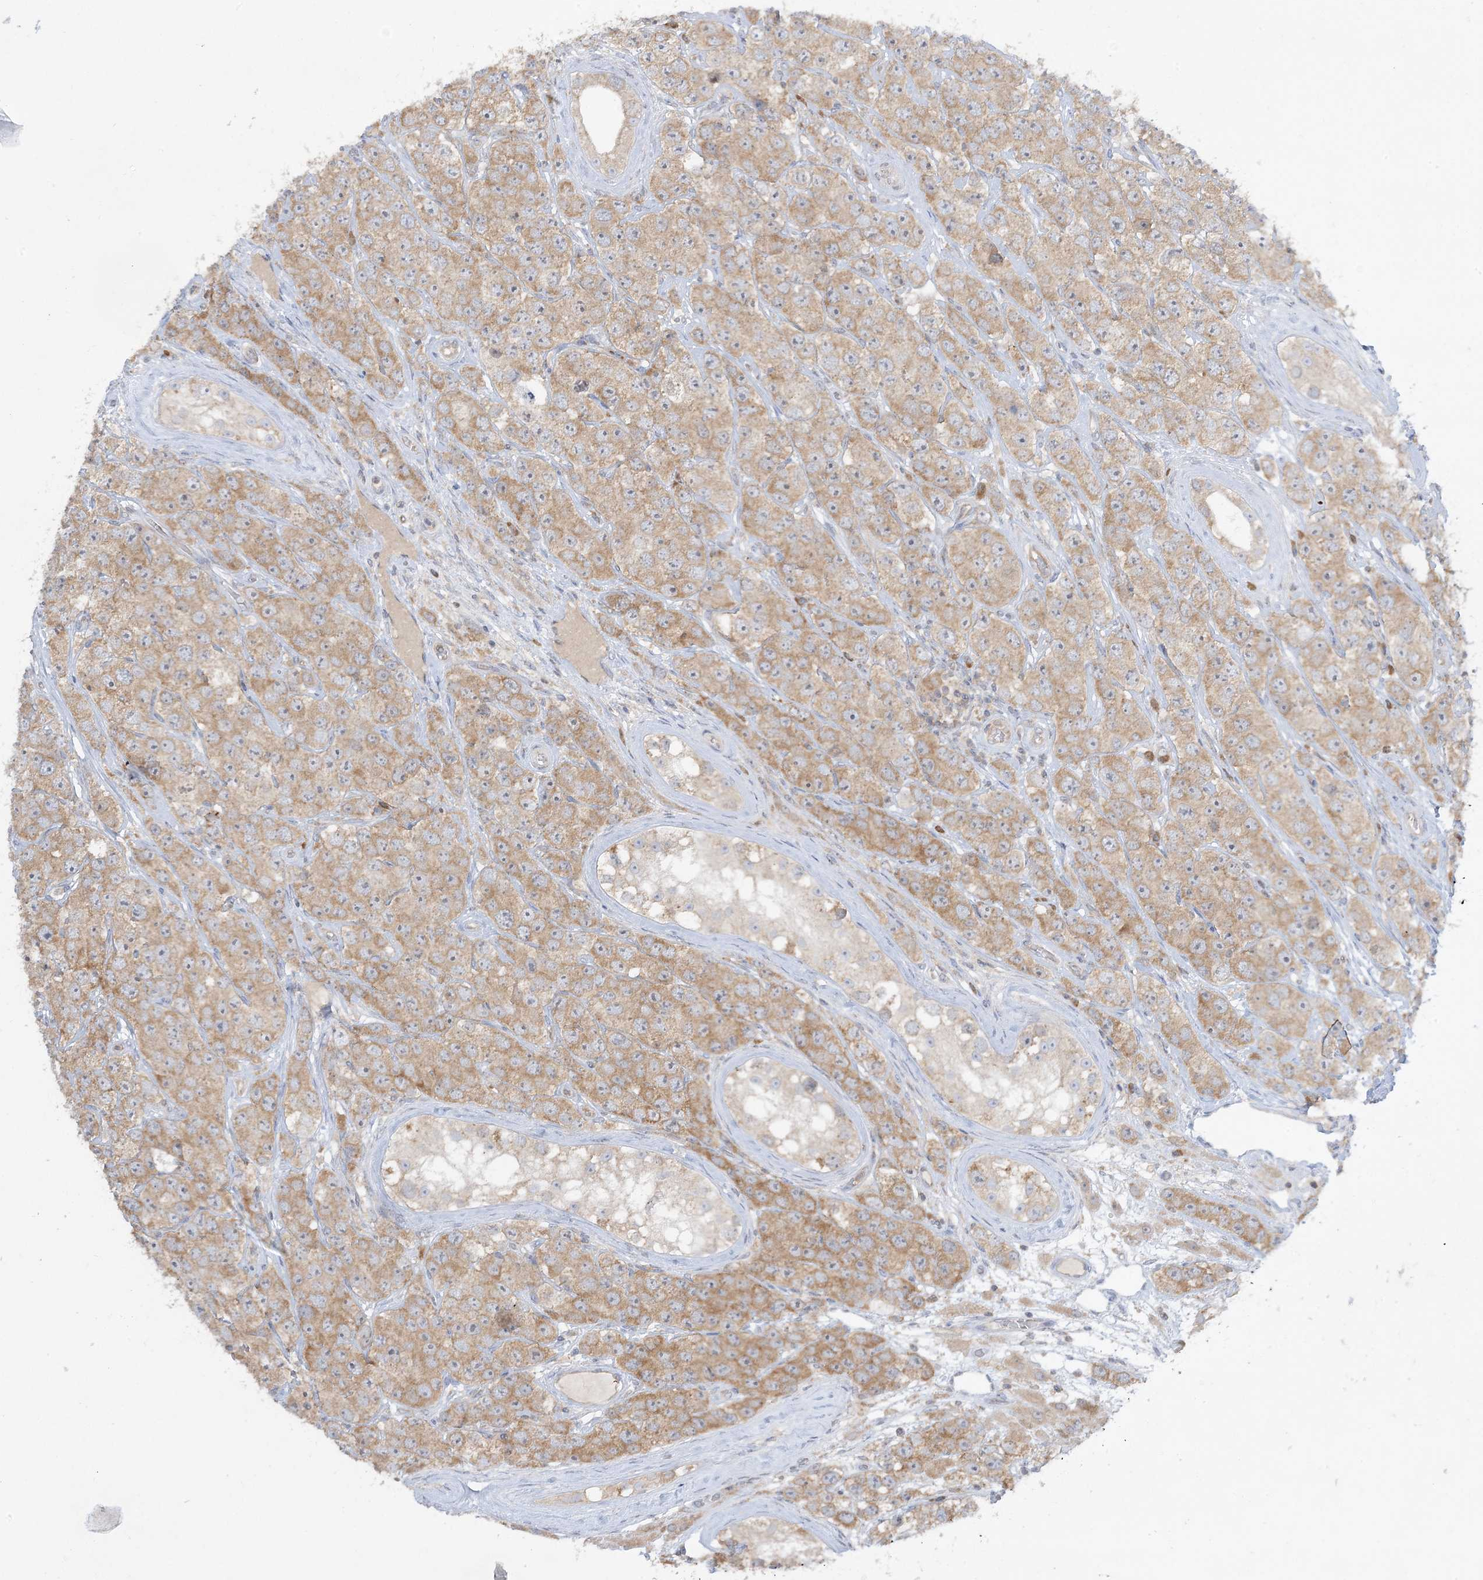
{"staining": {"intensity": "moderate", "quantity": ">75%", "location": "cytoplasmic/membranous"}, "tissue": "testis cancer", "cell_type": "Tumor cells", "image_type": "cancer", "snomed": [{"axis": "morphology", "description": "Seminoma, NOS"}, {"axis": "topography", "description": "Testis"}], "caption": "IHC image of neoplastic tissue: seminoma (testis) stained using immunohistochemistry (IHC) displays medium levels of moderate protein expression localized specifically in the cytoplasmic/membranous of tumor cells, appearing as a cytoplasmic/membranous brown color.", "gene": "RPP40", "patient": {"sex": "male", "age": 28}}